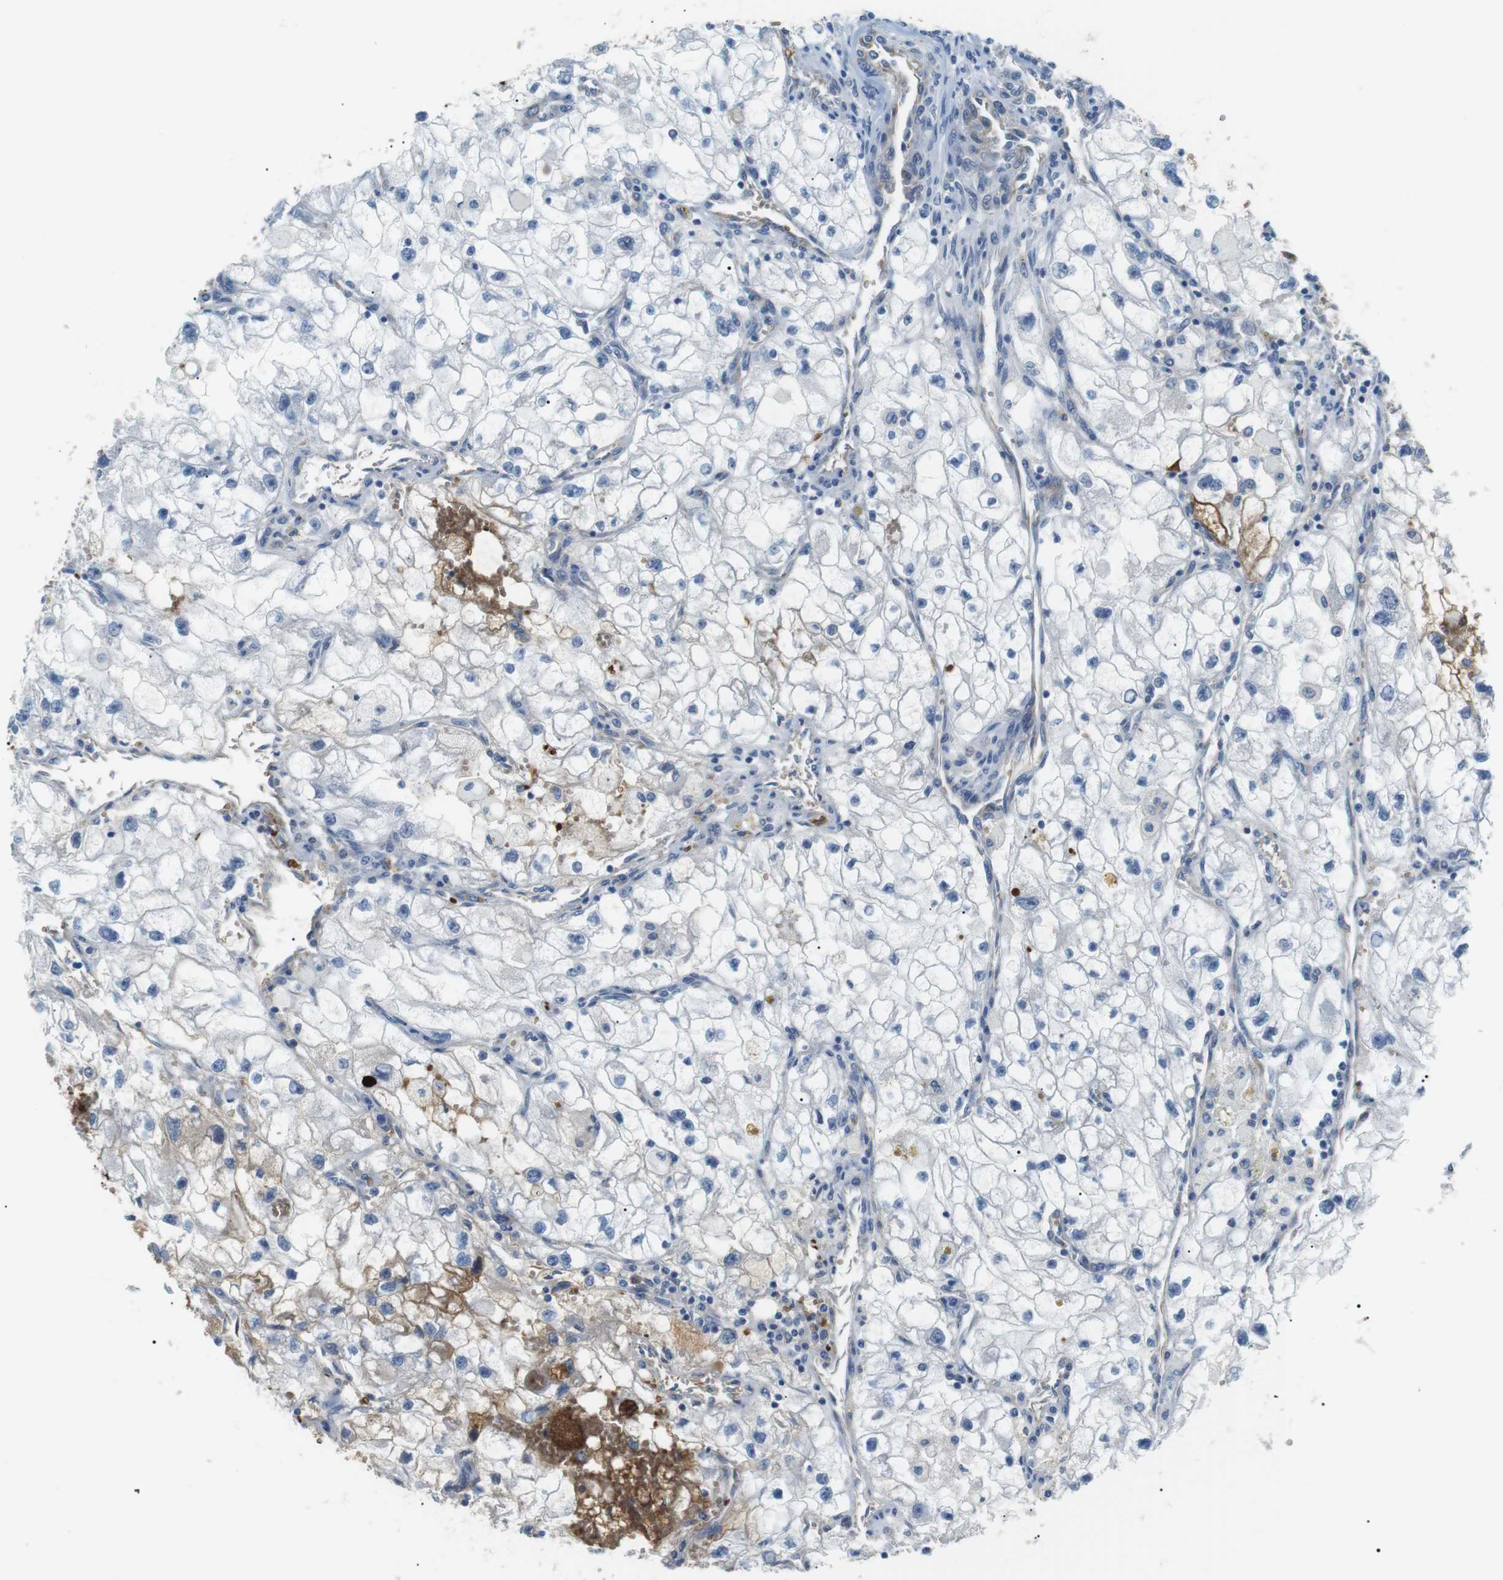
{"staining": {"intensity": "moderate", "quantity": "<25%", "location": "cytoplasmic/membranous"}, "tissue": "renal cancer", "cell_type": "Tumor cells", "image_type": "cancer", "snomed": [{"axis": "morphology", "description": "Adenocarcinoma, NOS"}, {"axis": "topography", "description": "Kidney"}], "caption": "Immunohistochemistry (IHC) (DAB) staining of renal cancer demonstrates moderate cytoplasmic/membranous protein positivity in about <25% of tumor cells. Nuclei are stained in blue.", "gene": "ADCY10", "patient": {"sex": "female", "age": 70}}